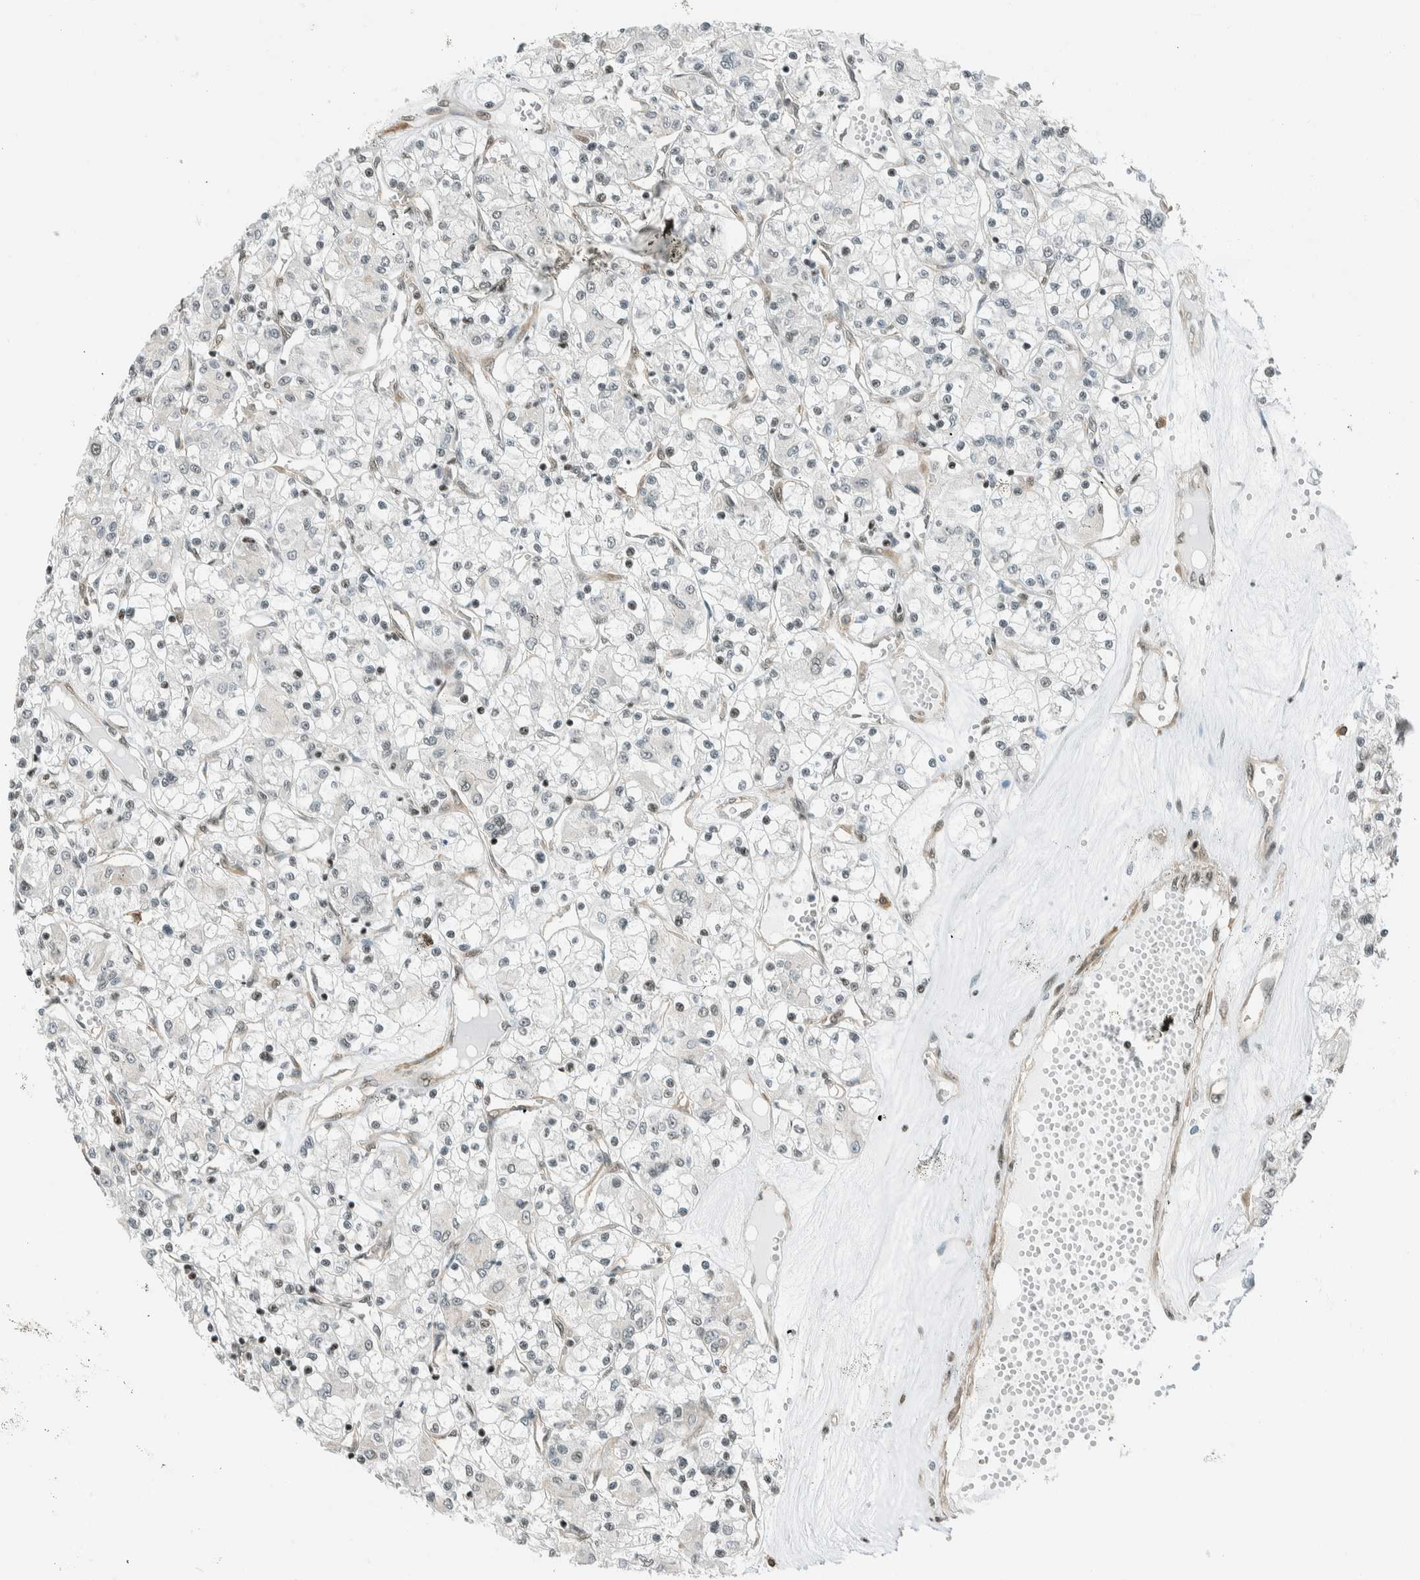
{"staining": {"intensity": "negative", "quantity": "none", "location": "none"}, "tissue": "renal cancer", "cell_type": "Tumor cells", "image_type": "cancer", "snomed": [{"axis": "morphology", "description": "Adenocarcinoma, NOS"}, {"axis": "topography", "description": "Kidney"}], "caption": "An immunohistochemistry (IHC) photomicrograph of renal adenocarcinoma is shown. There is no staining in tumor cells of renal adenocarcinoma.", "gene": "NIBAN2", "patient": {"sex": "female", "age": 59}}